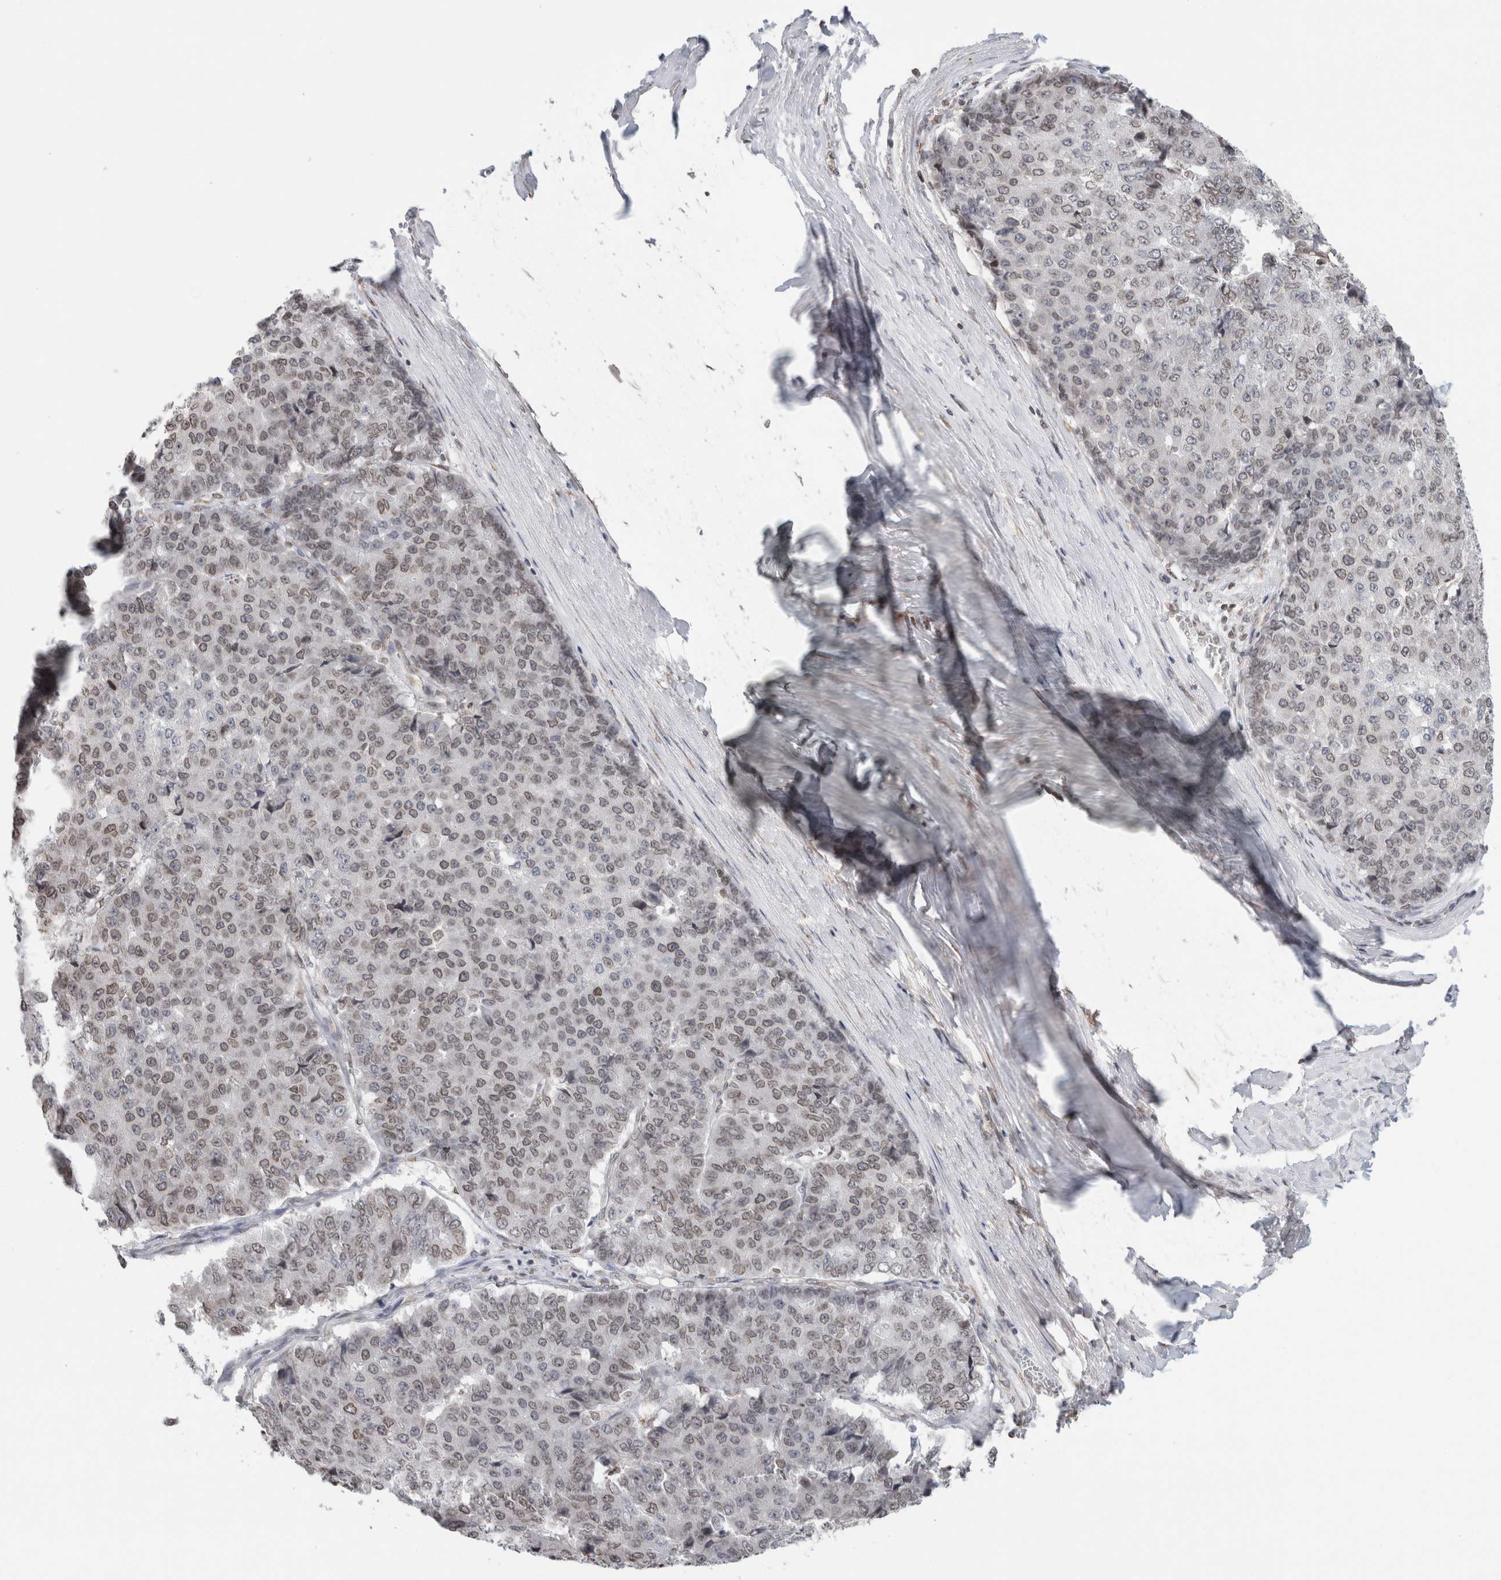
{"staining": {"intensity": "weak", "quantity": "25%-75%", "location": "cytoplasmic/membranous,nuclear"}, "tissue": "pancreatic cancer", "cell_type": "Tumor cells", "image_type": "cancer", "snomed": [{"axis": "morphology", "description": "Adenocarcinoma, NOS"}, {"axis": "topography", "description": "Pancreas"}], "caption": "Pancreatic adenocarcinoma was stained to show a protein in brown. There is low levels of weak cytoplasmic/membranous and nuclear expression in approximately 25%-75% of tumor cells.", "gene": "RBMX2", "patient": {"sex": "male", "age": 50}}